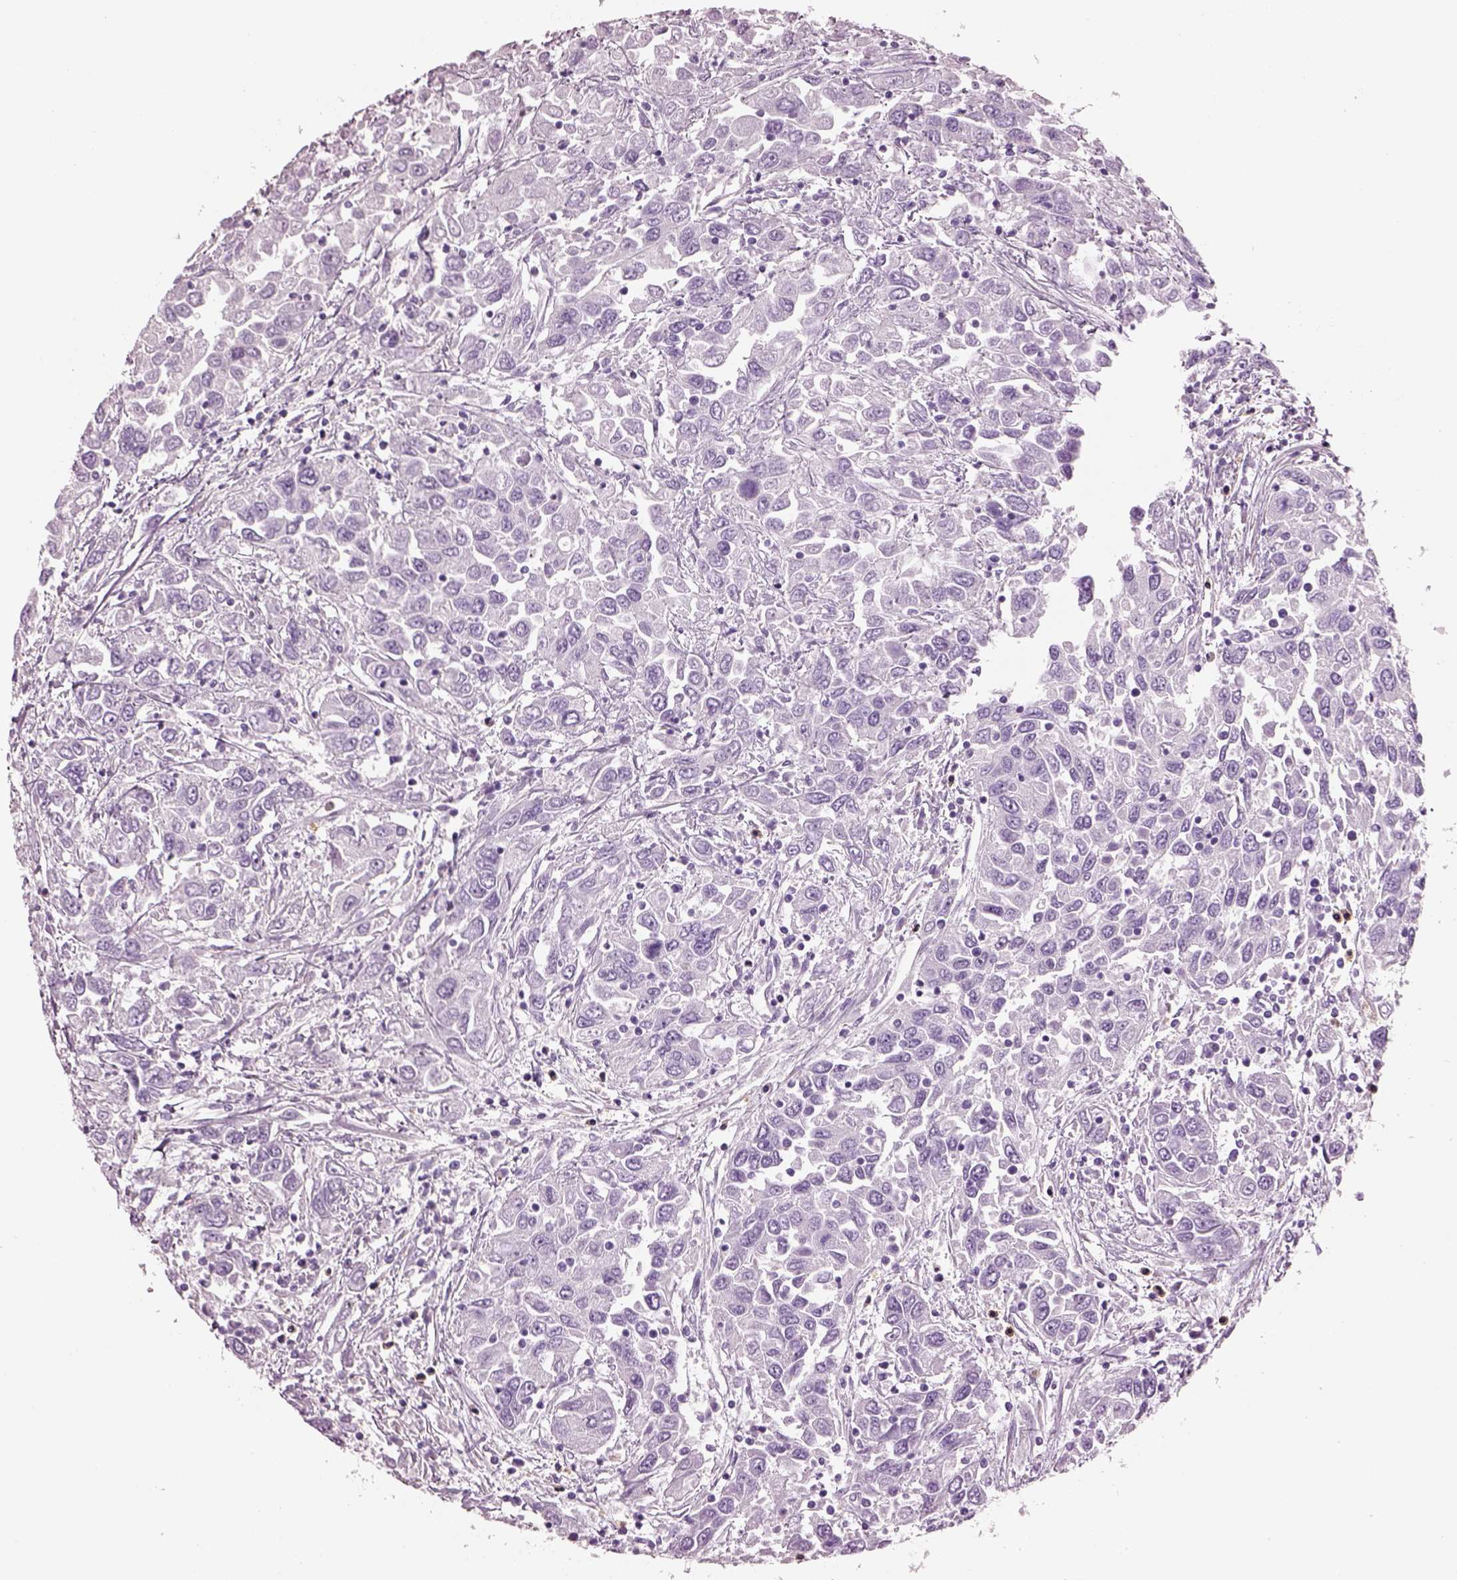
{"staining": {"intensity": "negative", "quantity": "none", "location": "none"}, "tissue": "urothelial cancer", "cell_type": "Tumor cells", "image_type": "cancer", "snomed": [{"axis": "morphology", "description": "Urothelial carcinoma, High grade"}, {"axis": "topography", "description": "Urinary bladder"}], "caption": "Immunohistochemical staining of human urothelial cancer reveals no significant expression in tumor cells.", "gene": "ACOD1", "patient": {"sex": "male", "age": 76}}